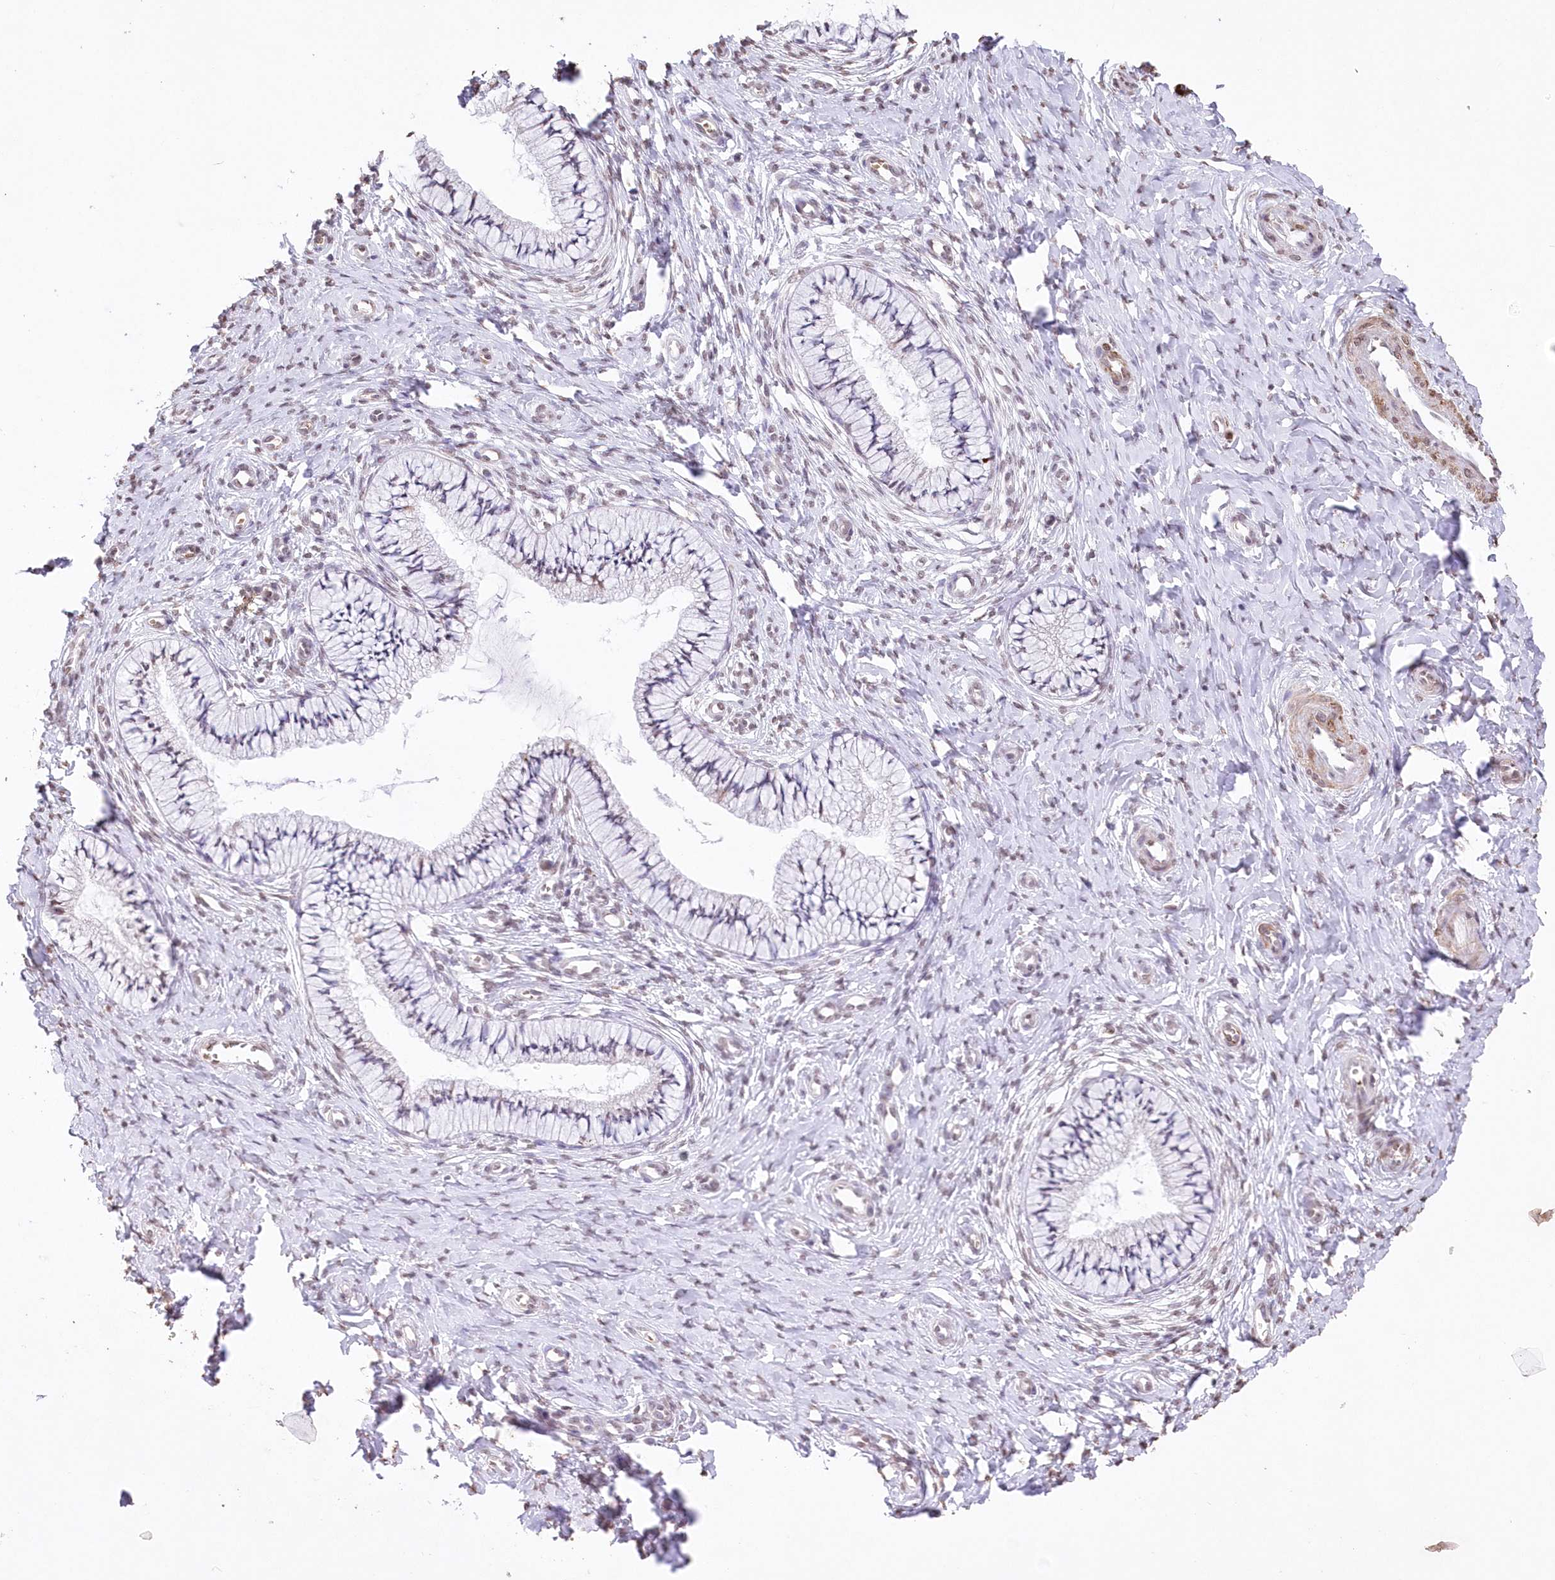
{"staining": {"intensity": "moderate", "quantity": "<25%", "location": "nuclear"}, "tissue": "cervix", "cell_type": "Glandular cells", "image_type": "normal", "snomed": [{"axis": "morphology", "description": "Normal tissue, NOS"}, {"axis": "topography", "description": "Cervix"}], "caption": "Brown immunohistochemical staining in benign cervix reveals moderate nuclear expression in about <25% of glandular cells. (DAB = brown stain, brightfield microscopy at high magnification).", "gene": "ENSG00000275740", "patient": {"sex": "female", "age": 36}}